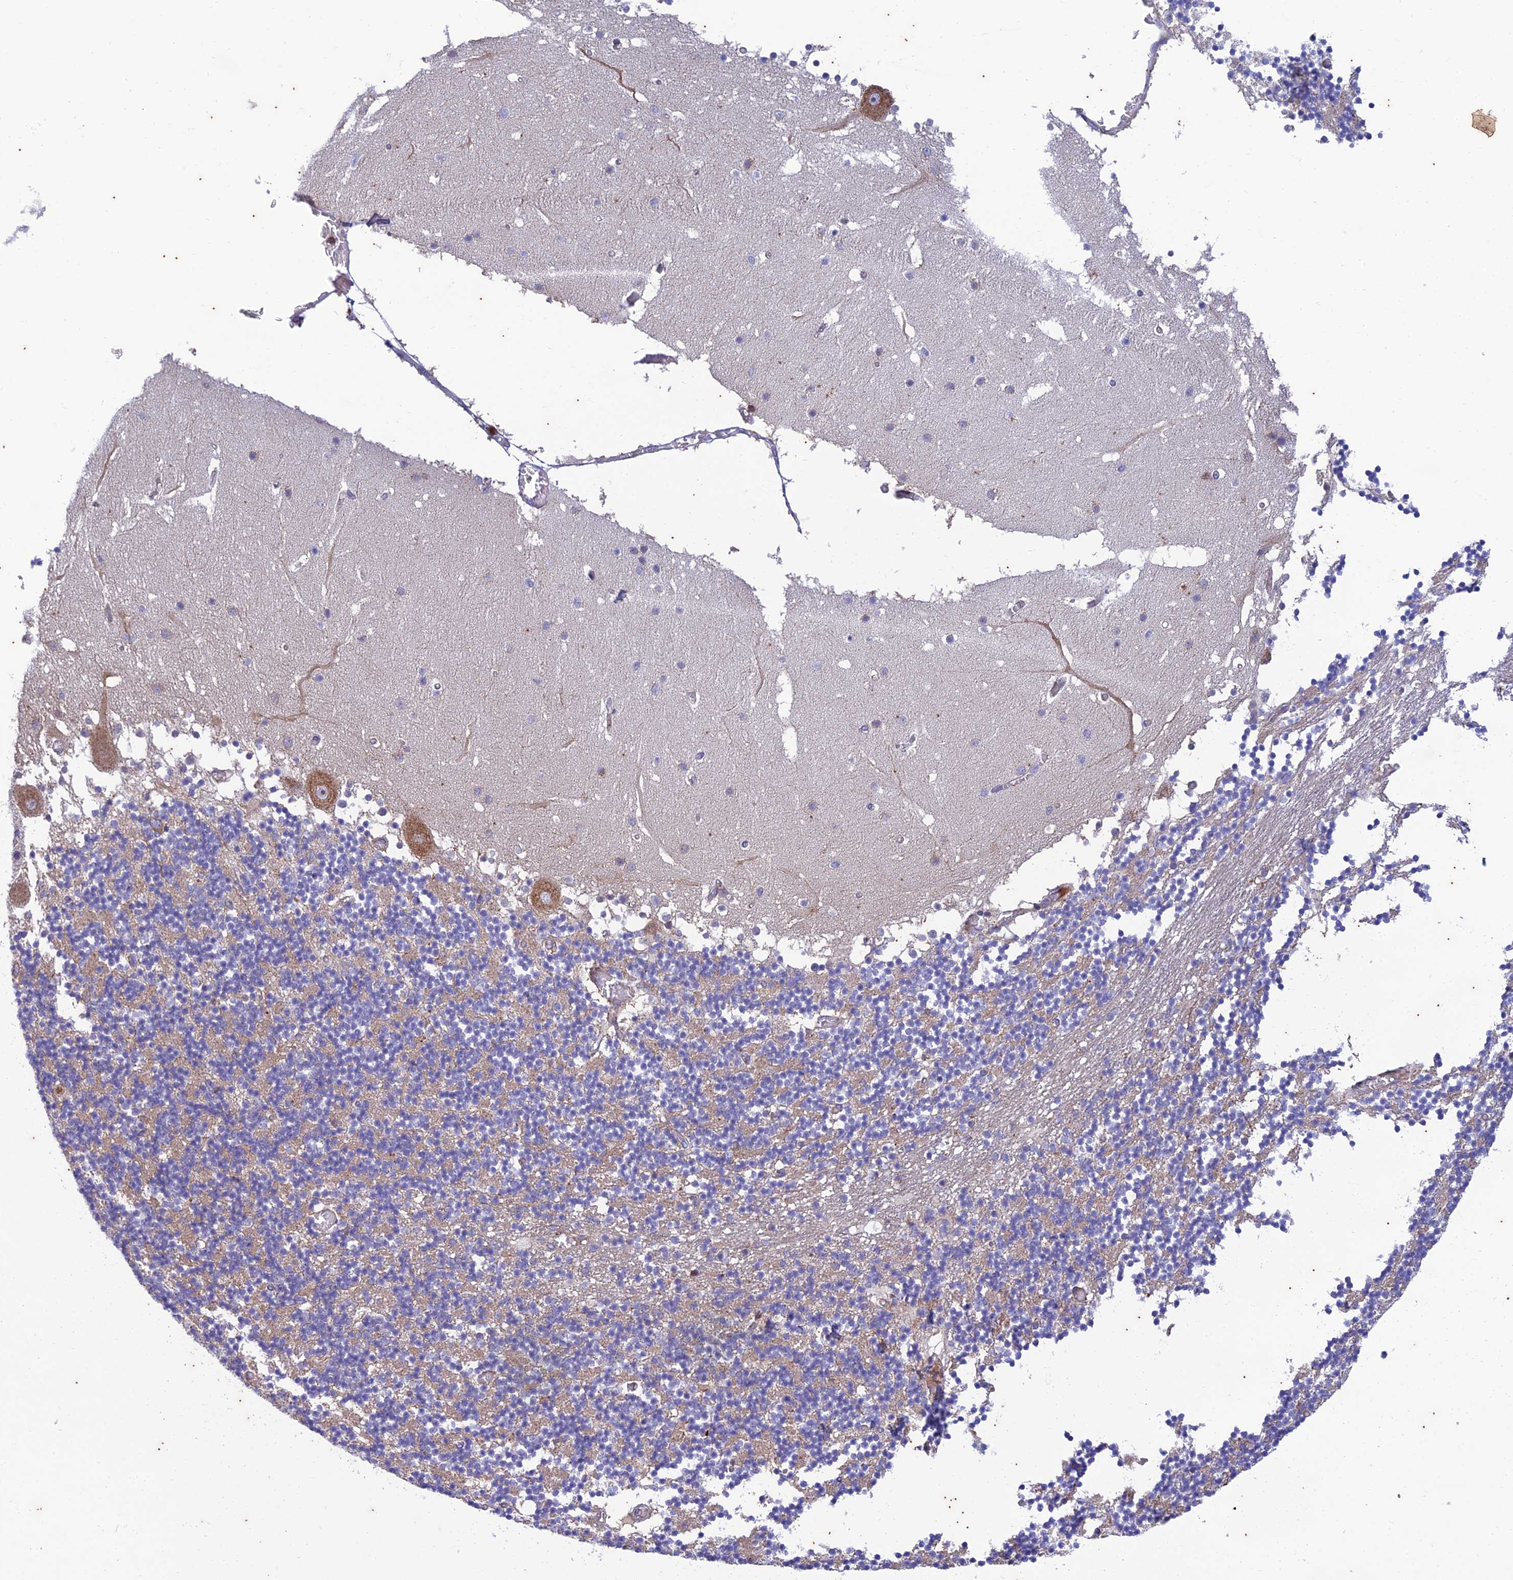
{"staining": {"intensity": "negative", "quantity": "none", "location": "none"}, "tissue": "cerebellum", "cell_type": "Cells in granular layer", "image_type": "normal", "snomed": [{"axis": "morphology", "description": "Normal tissue, NOS"}, {"axis": "topography", "description": "Cerebellum"}], "caption": "This is an IHC photomicrograph of benign human cerebellum. There is no expression in cells in granular layer.", "gene": "PIMREG", "patient": {"sex": "female", "age": 28}}